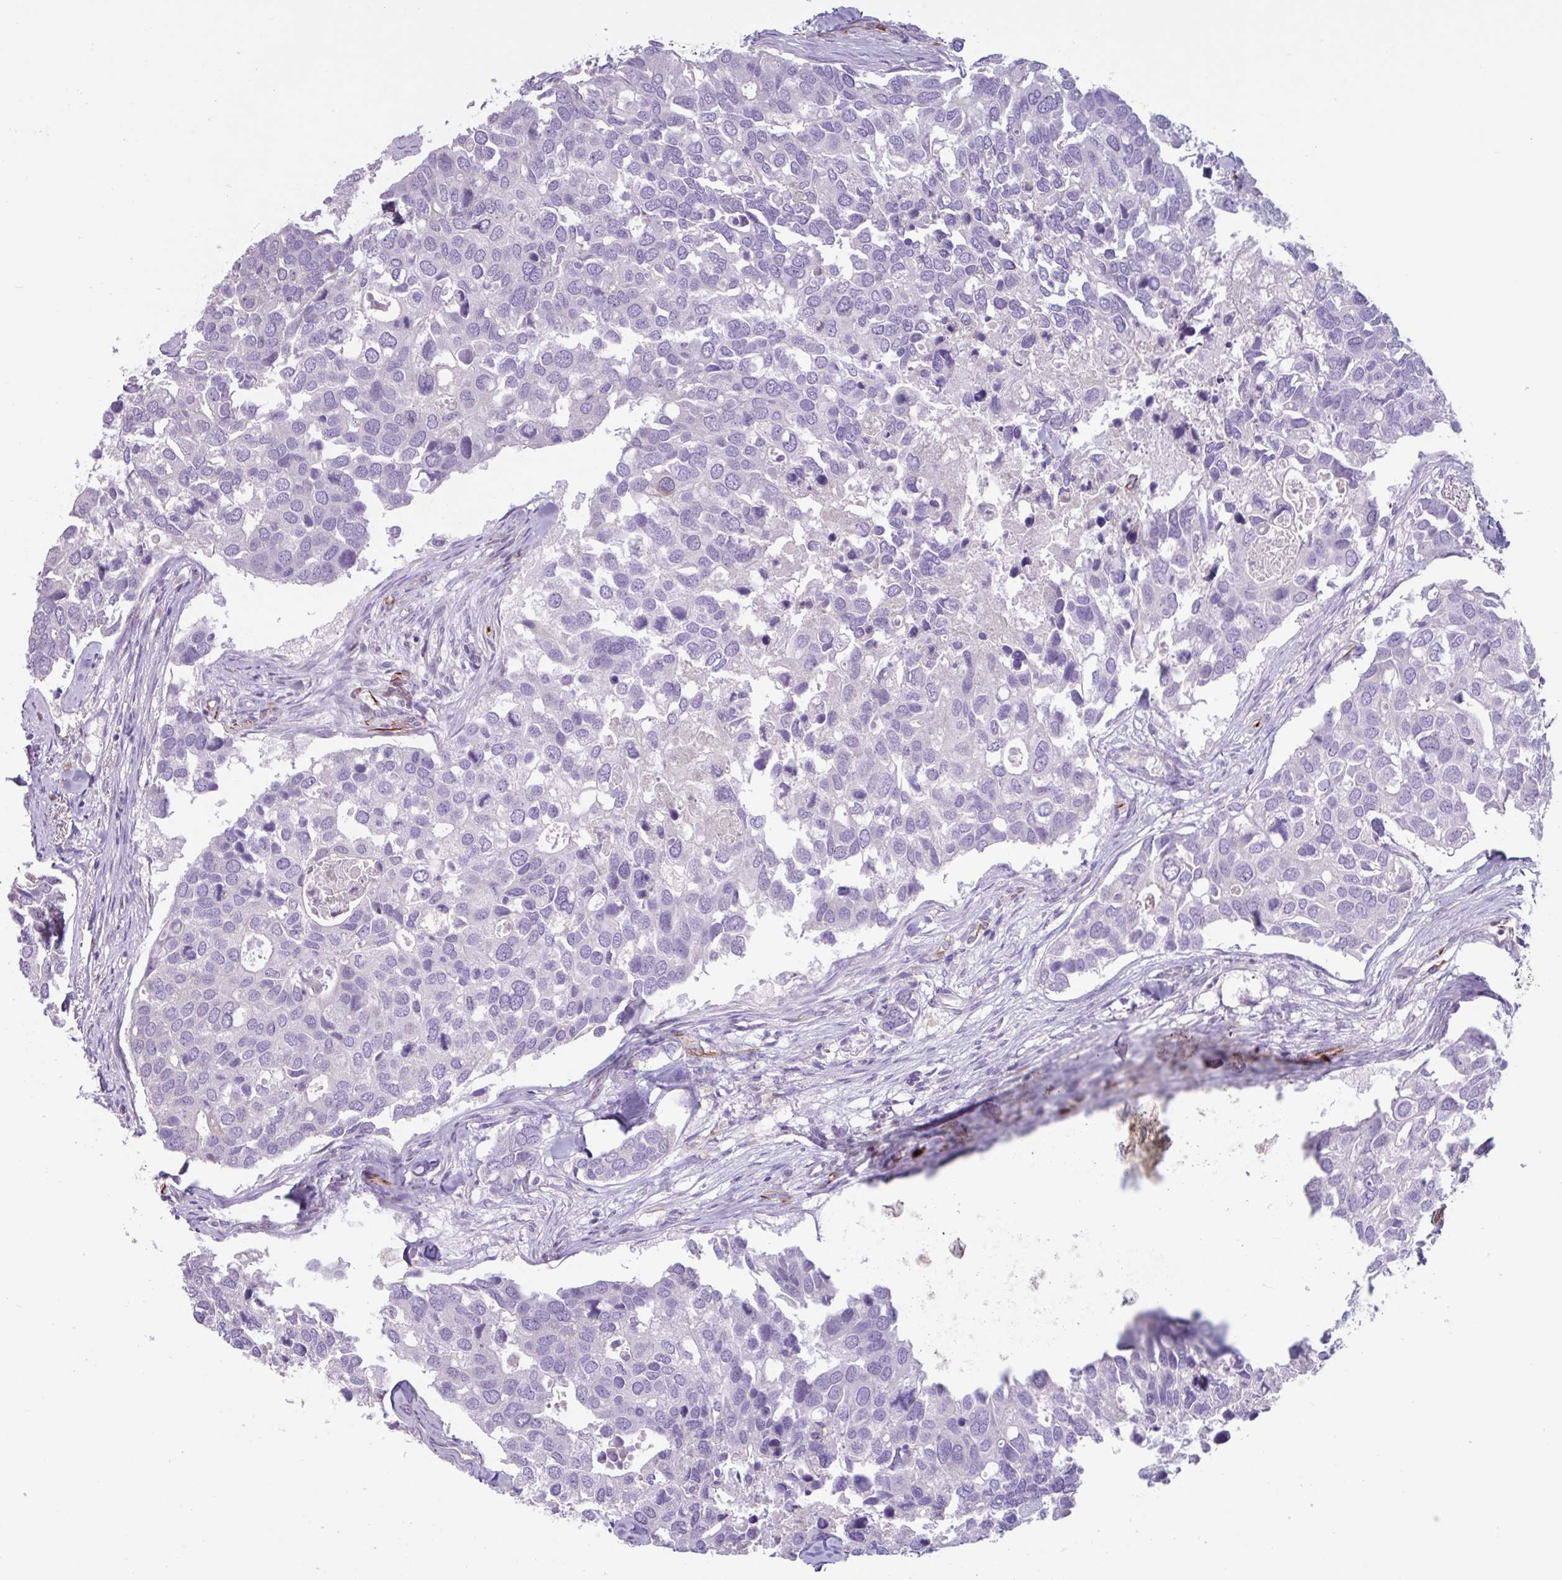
{"staining": {"intensity": "negative", "quantity": "none", "location": "none"}, "tissue": "breast cancer", "cell_type": "Tumor cells", "image_type": "cancer", "snomed": [{"axis": "morphology", "description": "Duct carcinoma"}, {"axis": "topography", "description": "Breast"}], "caption": "High magnification brightfield microscopy of infiltrating ductal carcinoma (breast) stained with DAB (brown) and counterstained with hematoxylin (blue): tumor cells show no significant staining. (IHC, brightfield microscopy, high magnification).", "gene": "BTD", "patient": {"sex": "female", "age": 83}}